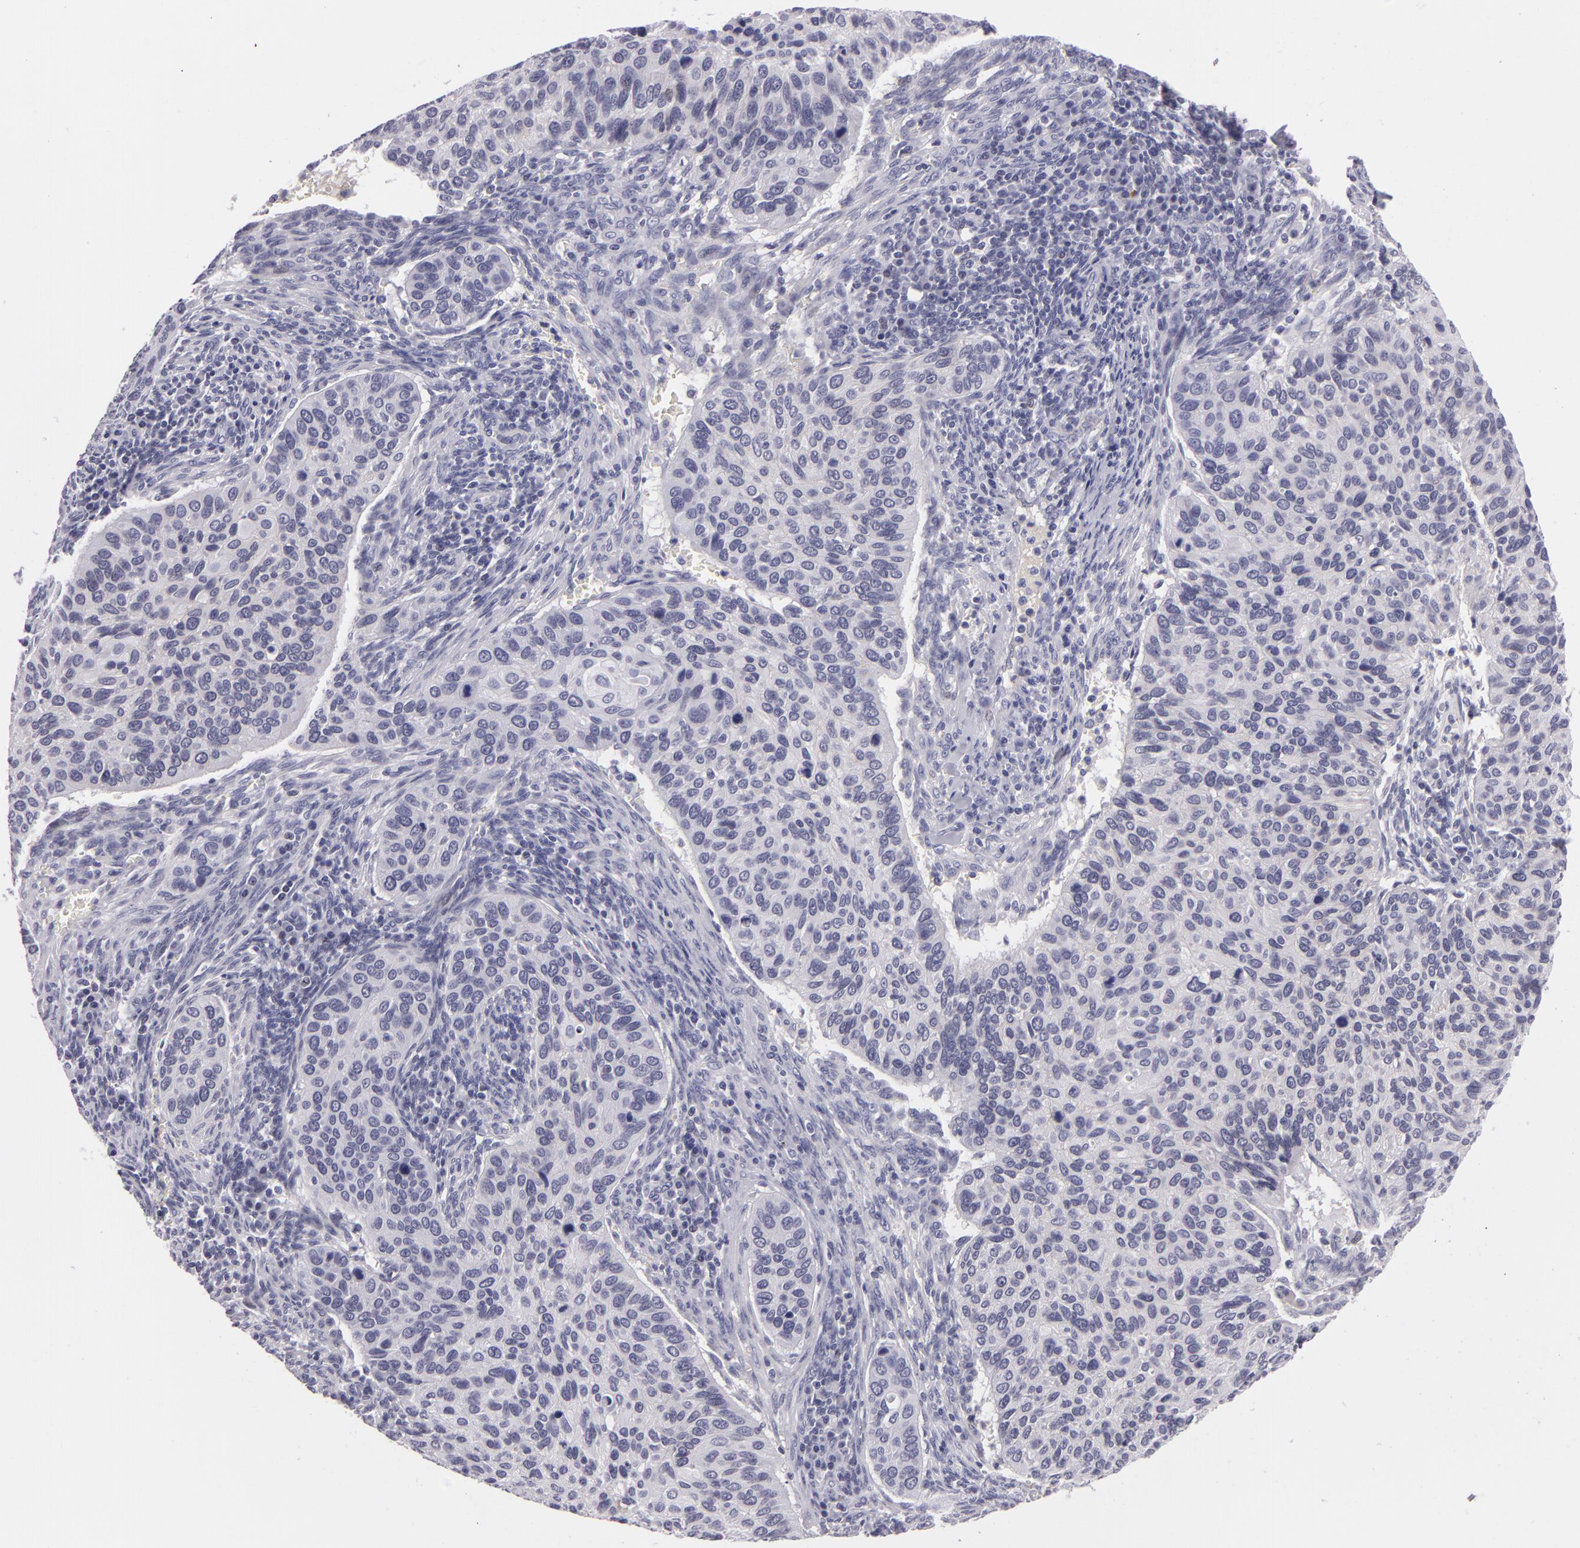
{"staining": {"intensity": "negative", "quantity": "none", "location": "none"}, "tissue": "cervical cancer", "cell_type": "Tumor cells", "image_type": "cancer", "snomed": [{"axis": "morphology", "description": "Adenocarcinoma, NOS"}, {"axis": "topography", "description": "Cervix"}], "caption": "A high-resolution micrograph shows immunohistochemistry (IHC) staining of cervical cancer (adenocarcinoma), which displays no significant staining in tumor cells. (DAB (3,3'-diaminobenzidine) IHC, high magnification).", "gene": "CTNNB1", "patient": {"sex": "female", "age": 29}}